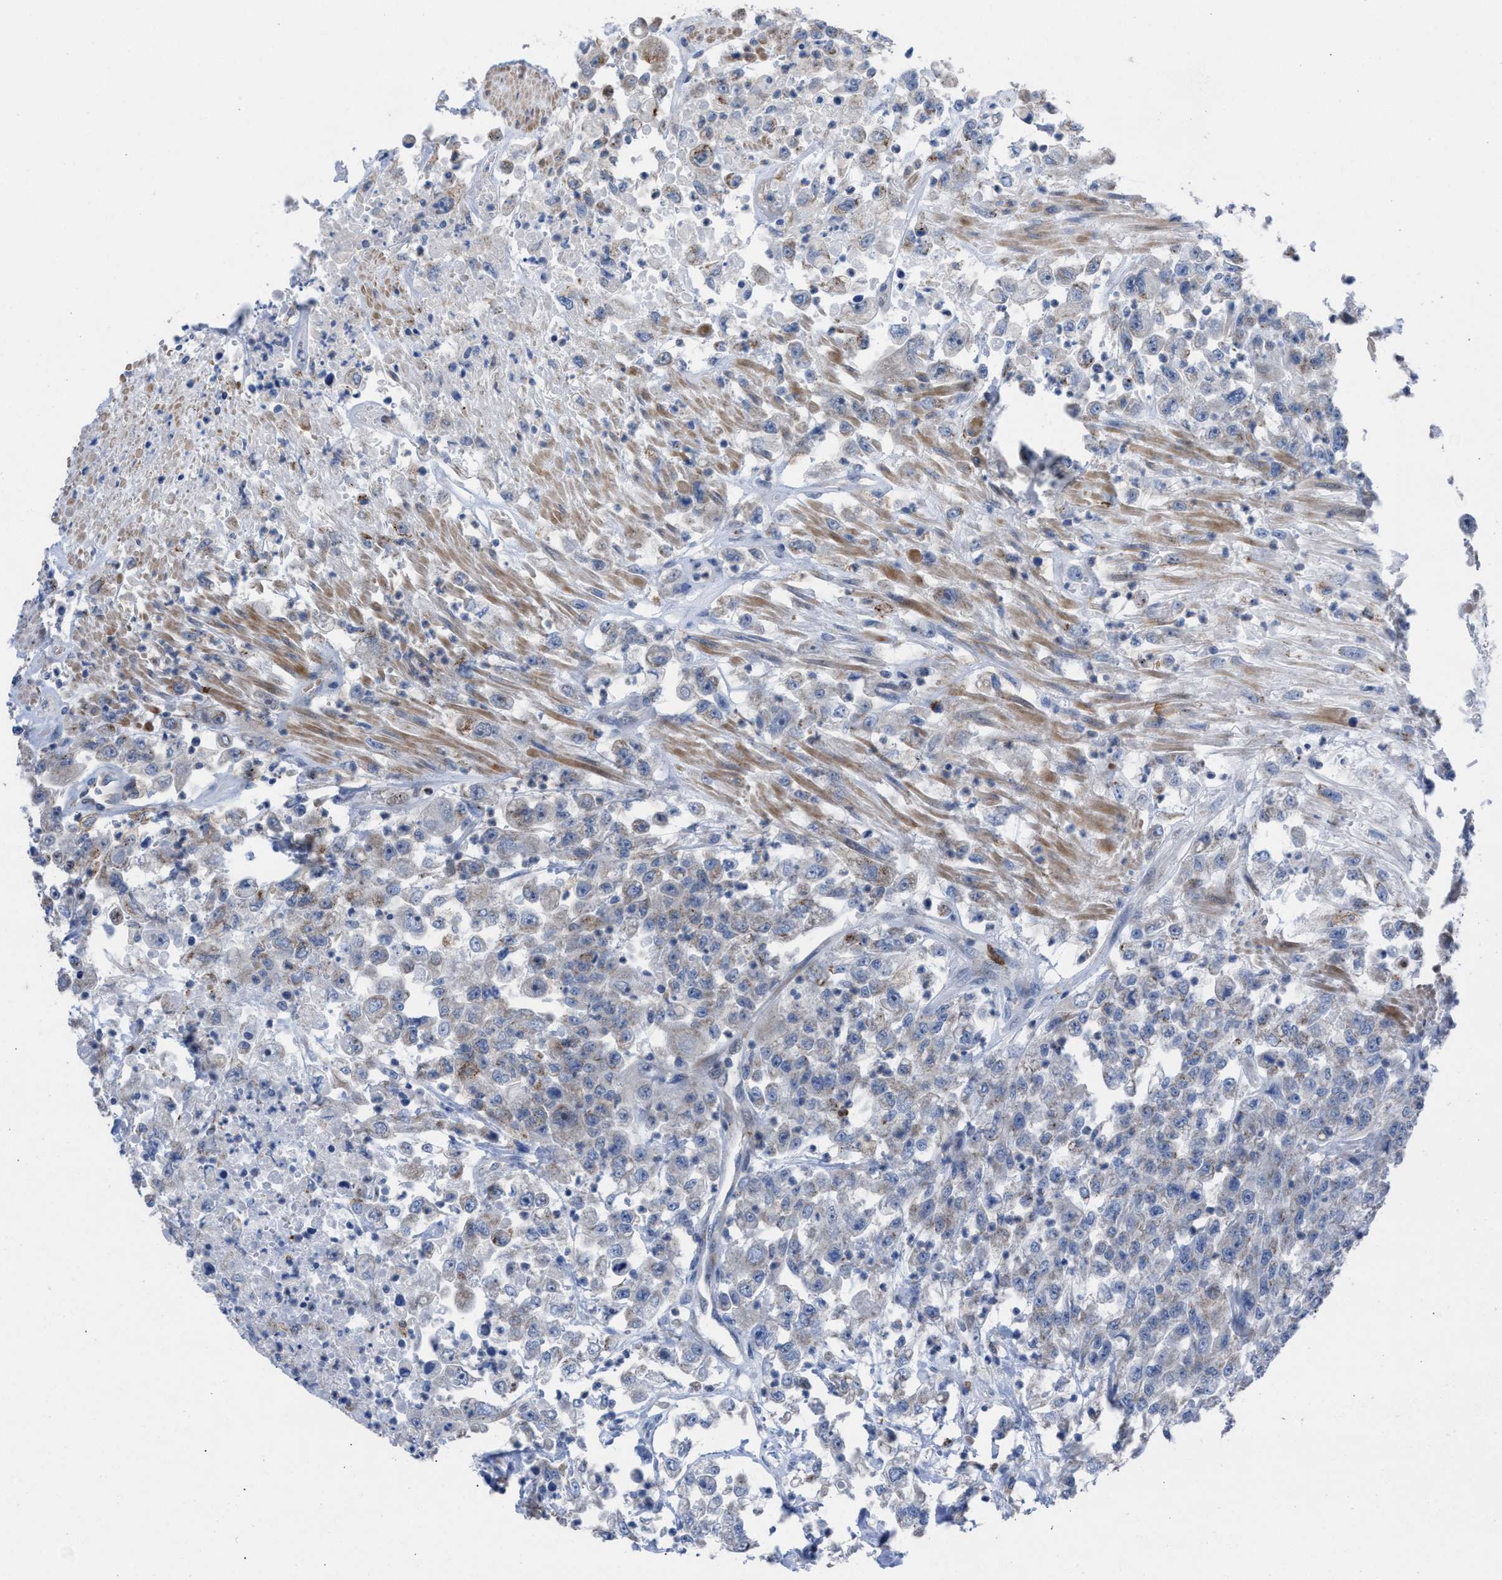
{"staining": {"intensity": "weak", "quantity": "<25%", "location": "cytoplasmic/membranous"}, "tissue": "urothelial cancer", "cell_type": "Tumor cells", "image_type": "cancer", "snomed": [{"axis": "morphology", "description": "Urothelial carcinoma, High grade"}, {"axis": "topography", "description": "Urinary bladder"}], "caption": "IHC of urothelial carcinoma (high-grade) shows no expression in tumor cells.", "gene": "SLC47A1", "patient": {"sex": "male", "age": 46}}